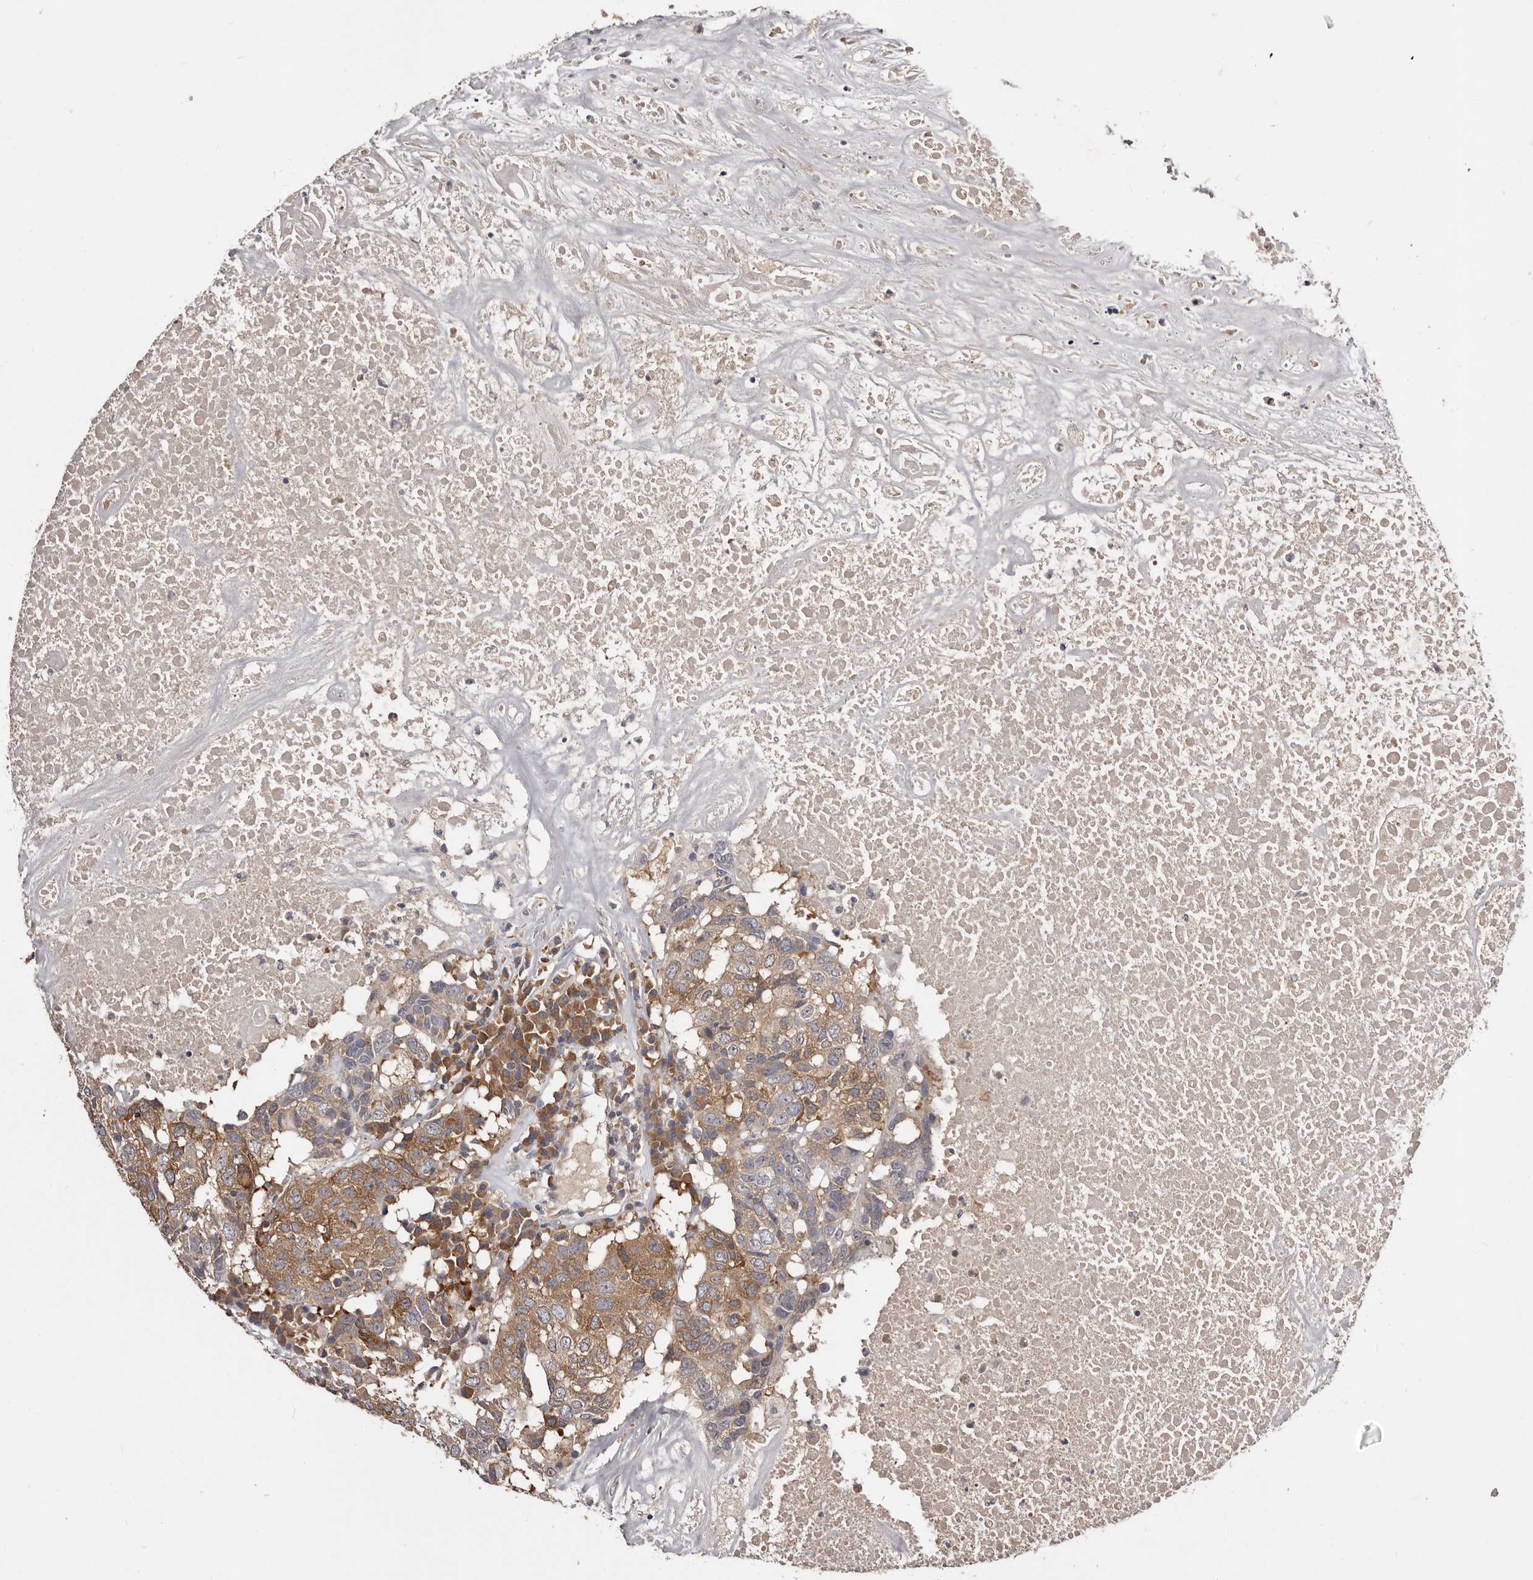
{"staining": {"intensity": "moderate", "quantity": ">75%", "location": "cytoplasmic/membranous"}, "tissue": "head and neck cancer", "cell_type": "Tumor cells", "image_type": "cancer", "snomed": [{"axis": "morphology", "description": "Squamous cell carcinoma, NOS"}, {"axis": "topography", "description": "Head-Neck"}], "caption": "Immunohistochemical staining of head and neck cancer exhibits medium levels of moderate cytoplasmic/membranous positivity in about >75% of tumor cells. (Brightfield microscopy of DAB IHC at high magnification).", "gene": "LTV1", "patient": {"sex": "male", "age": 66}}